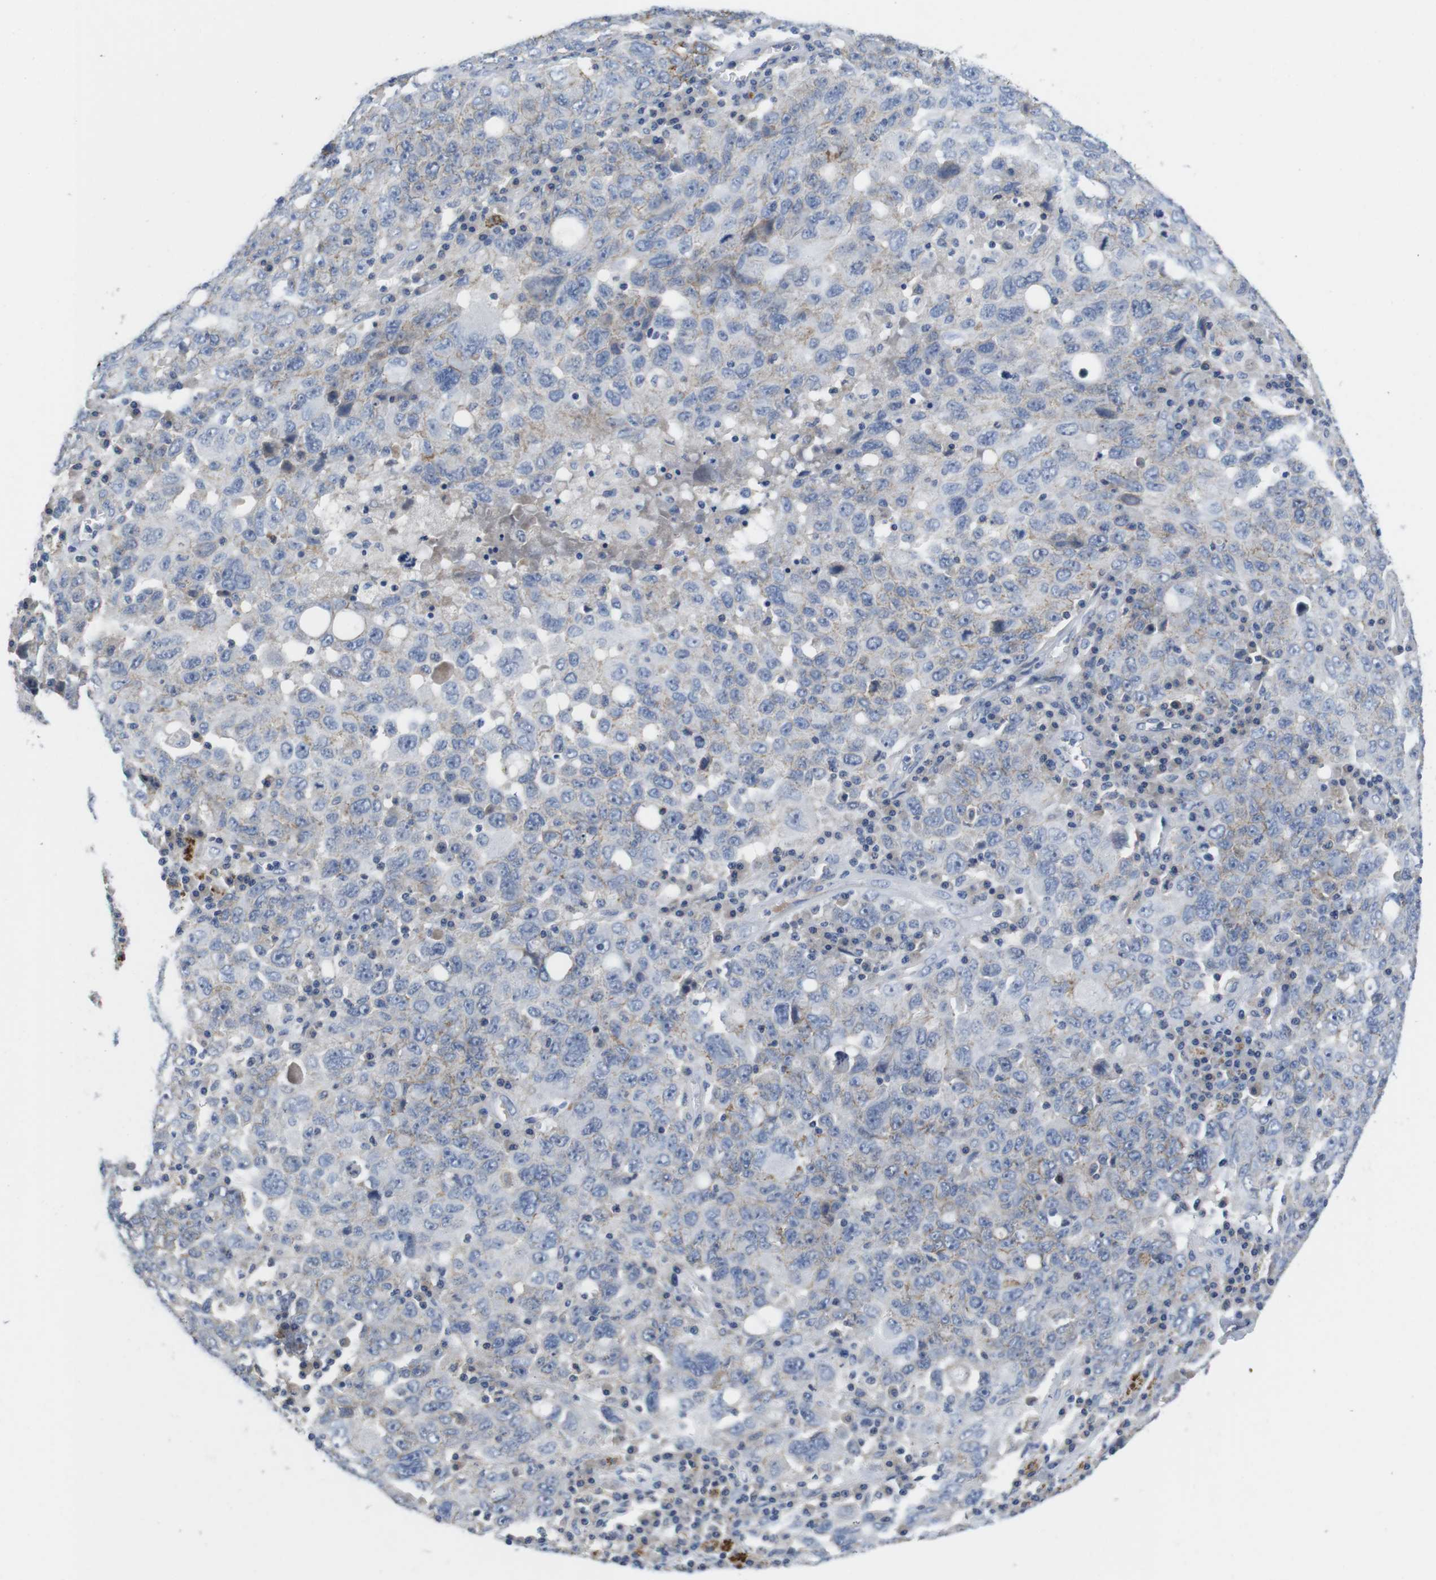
{"staining": {"intensity": "negative", "quantity": "none", "location": "none"}, "tissue": "ovarian cancer", "cell_type": "Tumor cells", "image_type": "cancer", "snomed": [{"axis": "morphology", "description": "Carcinoma, endometroid"}, {"axis": "topography", "description": "Ovary"}], "caption": "A micrograph of human ovarian endometroid carcinoma is negative for staining in tumor cells.", "gene": "SCRIB", "patient": {"sex": "female", "age": 62}}